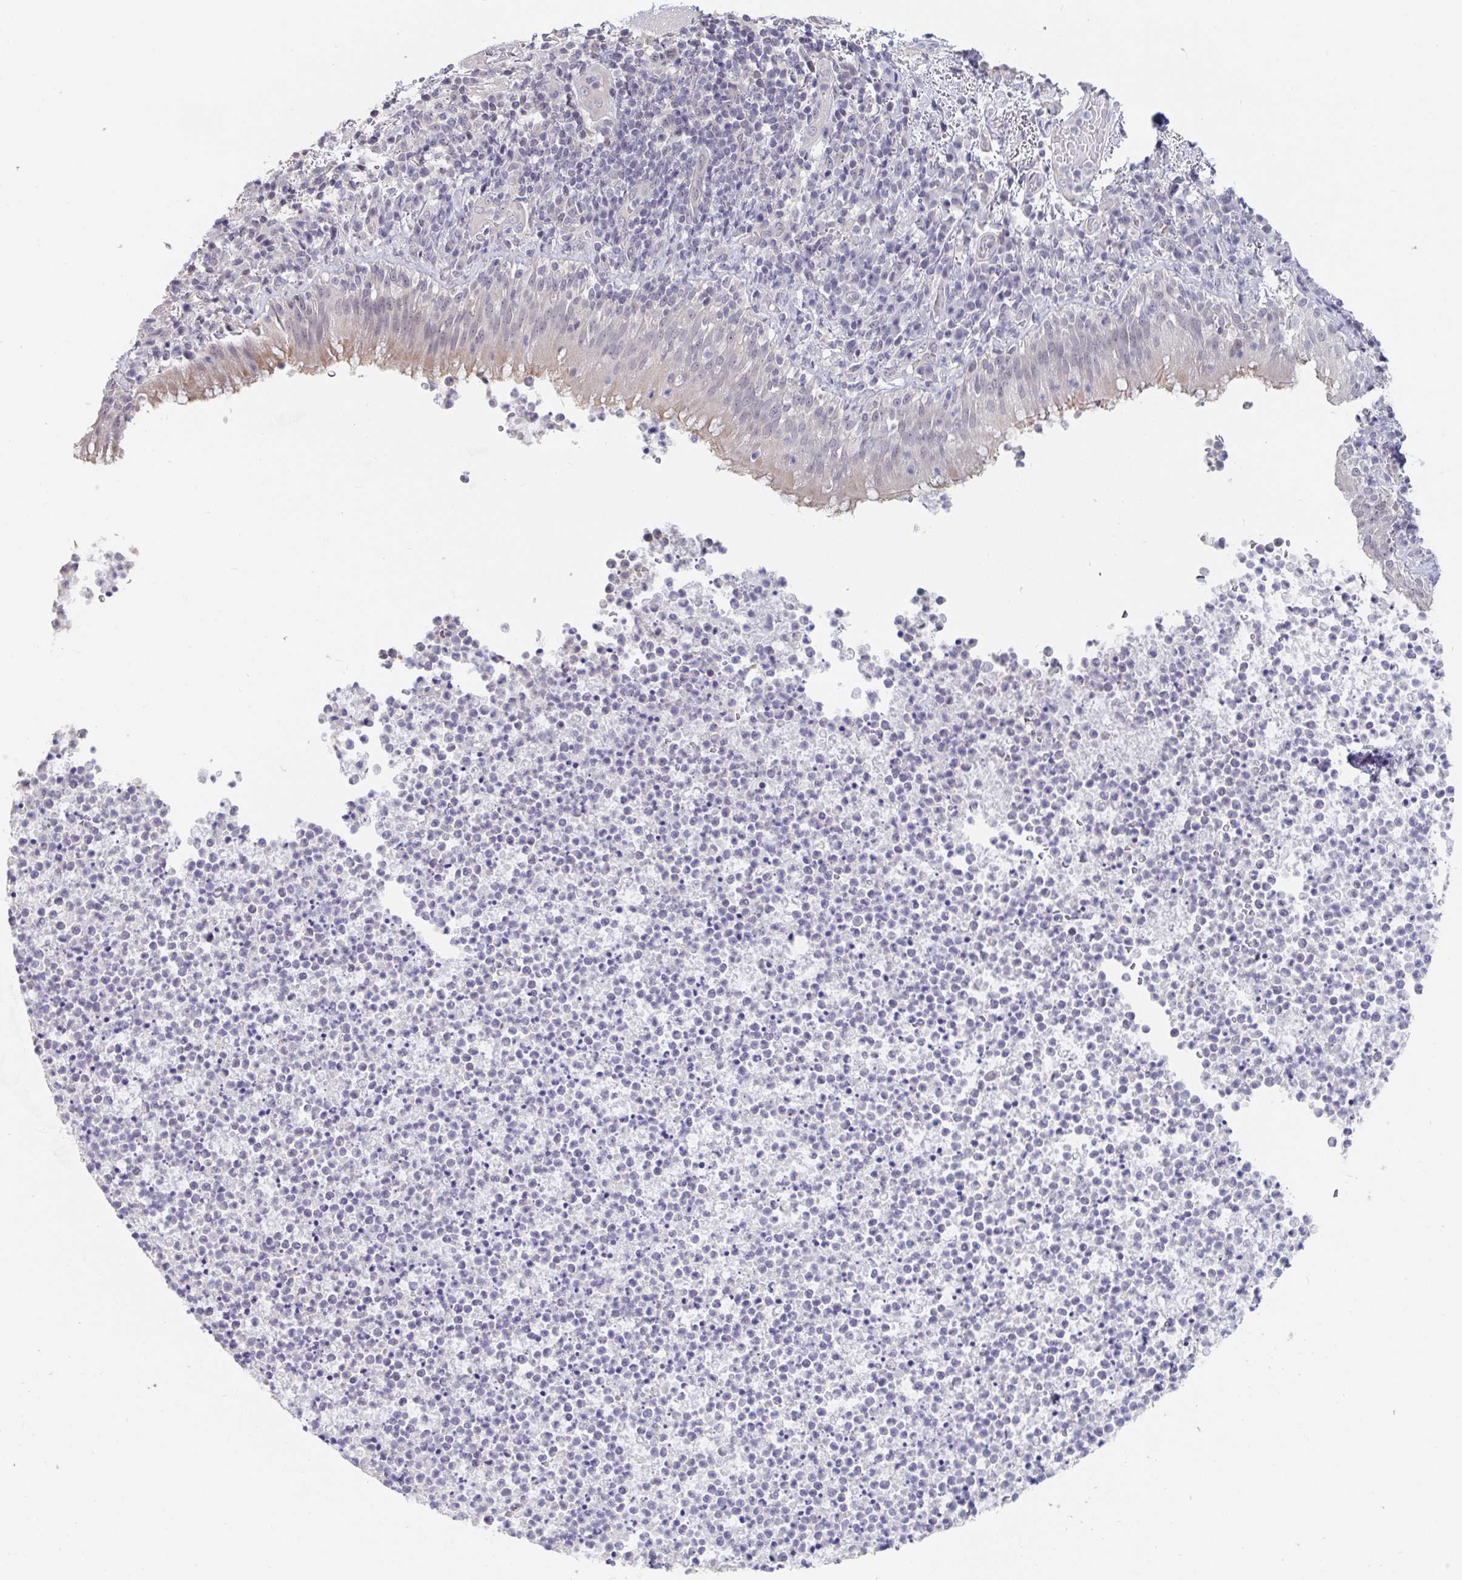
{"staining": {"intensity": "moderate", "quantity": "<25%", "location": "cytoplasmic/membranous"}, "tissue": "bronchus", "cell_type": "Respiratory epithelial cells", "image_type": "normal", "snomed": [{"axis": "morphology", "description": "Normal tissue, NOS"}, {"axis": "topography", "description": "Cartilage tissue"}, {"axis": "topography", "description": "Bronchus"}], "caption": "High-magnification brightfield microscopy of normal bronchus stained with DAB (3,3'-diaminobenzidine) (brown) and counterstained with hematoxylin (blue). respiratory epithelial cells exhibit moderate cytoplasmic/membranous expression is identified in approximately<25% of cells. The protein of interest is shown in brown color, while the nuclei are stained blue.", "gene": "FAM156A", "patient": {"sex": "male", "age": 56}}